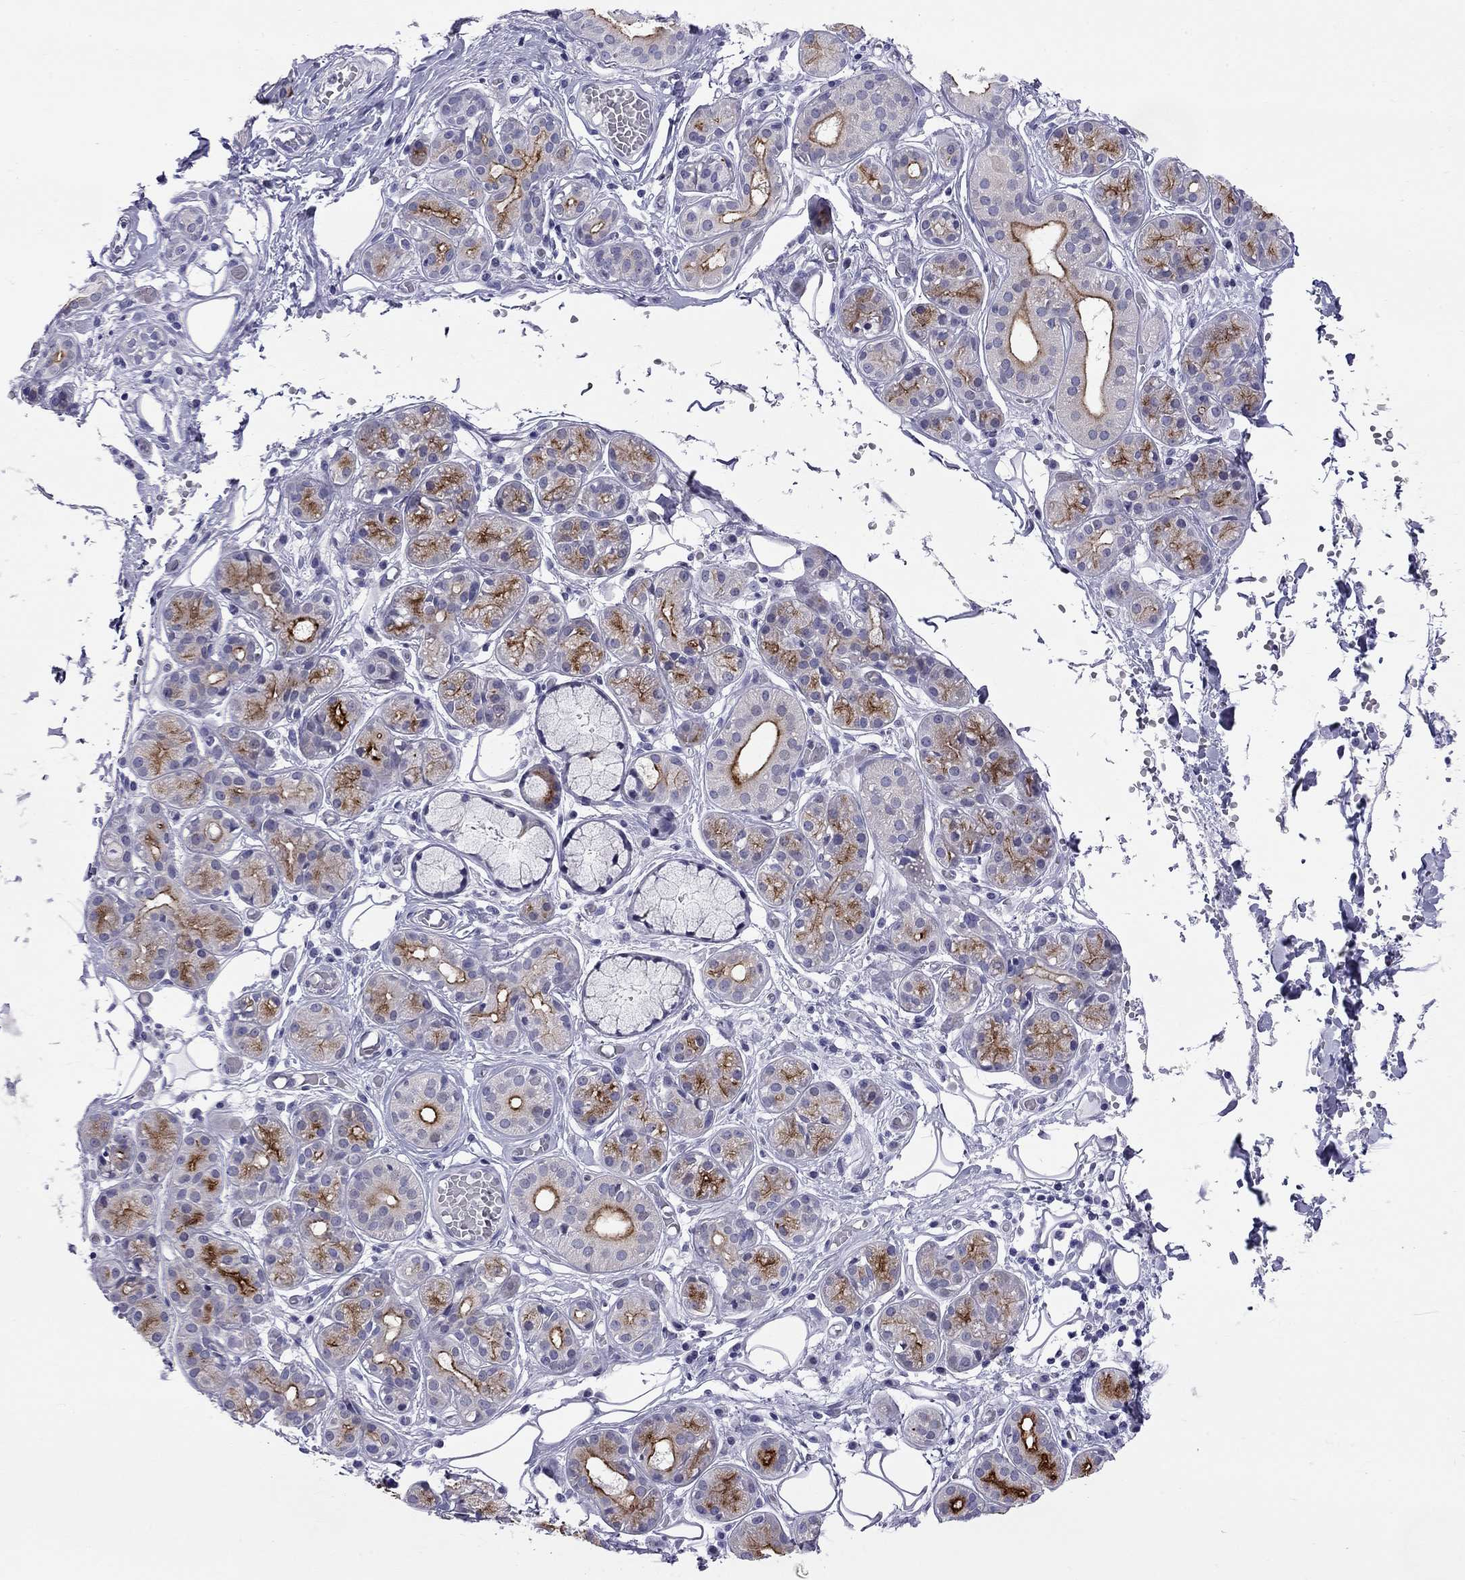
{"staining": {"intensity": "strong", "quantity": "25%-75%", "location": "cytoplasmic/membranous"}, "tissue": "salivary gland", "cell_type": "Glandular cells", "image_type": "normal", "snomed": [{"axis": "morphology", "description": "Normal tissue, NOS"}, {"axis": "topography", "description": "Salivary gland"}, {"axis": "topography", "description": "Peripheral nerve tissue"}], "caption": "A brown stain shows strong cytoplasmic/membranous expression of a protein in glandular cells of normal human salivary gland. (brown staining indicates protein expression, while blue staining denotes nuclei).", "gene": "MUC15", "patient": {"sex": "male", "age": 71}}